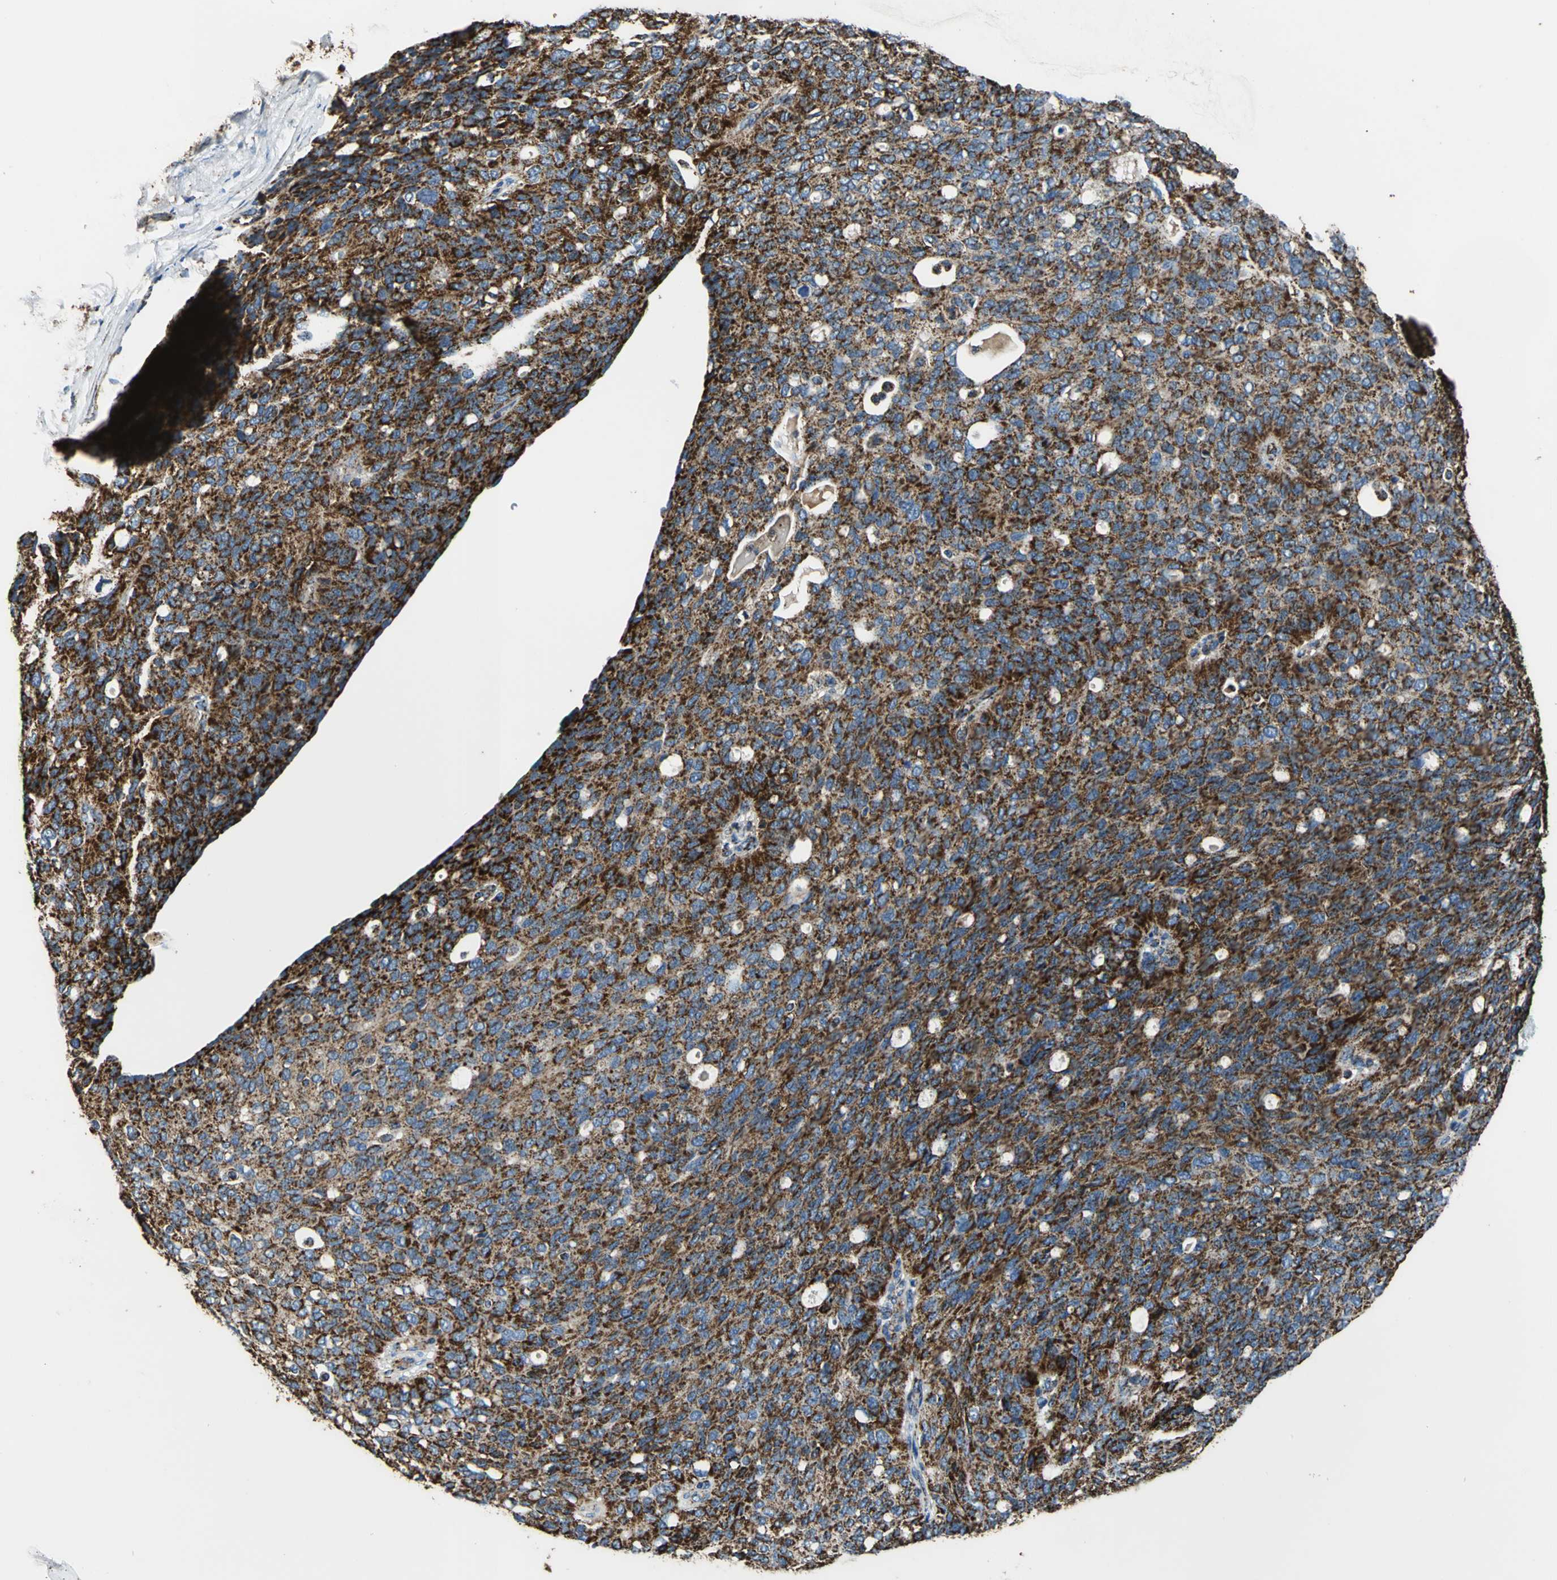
{"staining": {"intensity": "strong", "quantity": ">75%", "location": "cytoplasmic/membranous"}, "tissue": "ovarian cancer", "cell_type": "Tumor cells", "image_type": "cancer", "snomed": [{"axis": "morphology", "description": "Carcinoma, endometroid"}, {"axis": "topography", "description": "Ovary"}], "caption": "There is high levels of strong cytoplasmic/membranous staining in tumor cells of ovarian cancer (endometroid carcinoma), as demonstrated by immunohistochemical staining (brown color).", "gene": "ECH1", "patient": {"sex": "female", "age": 60}}